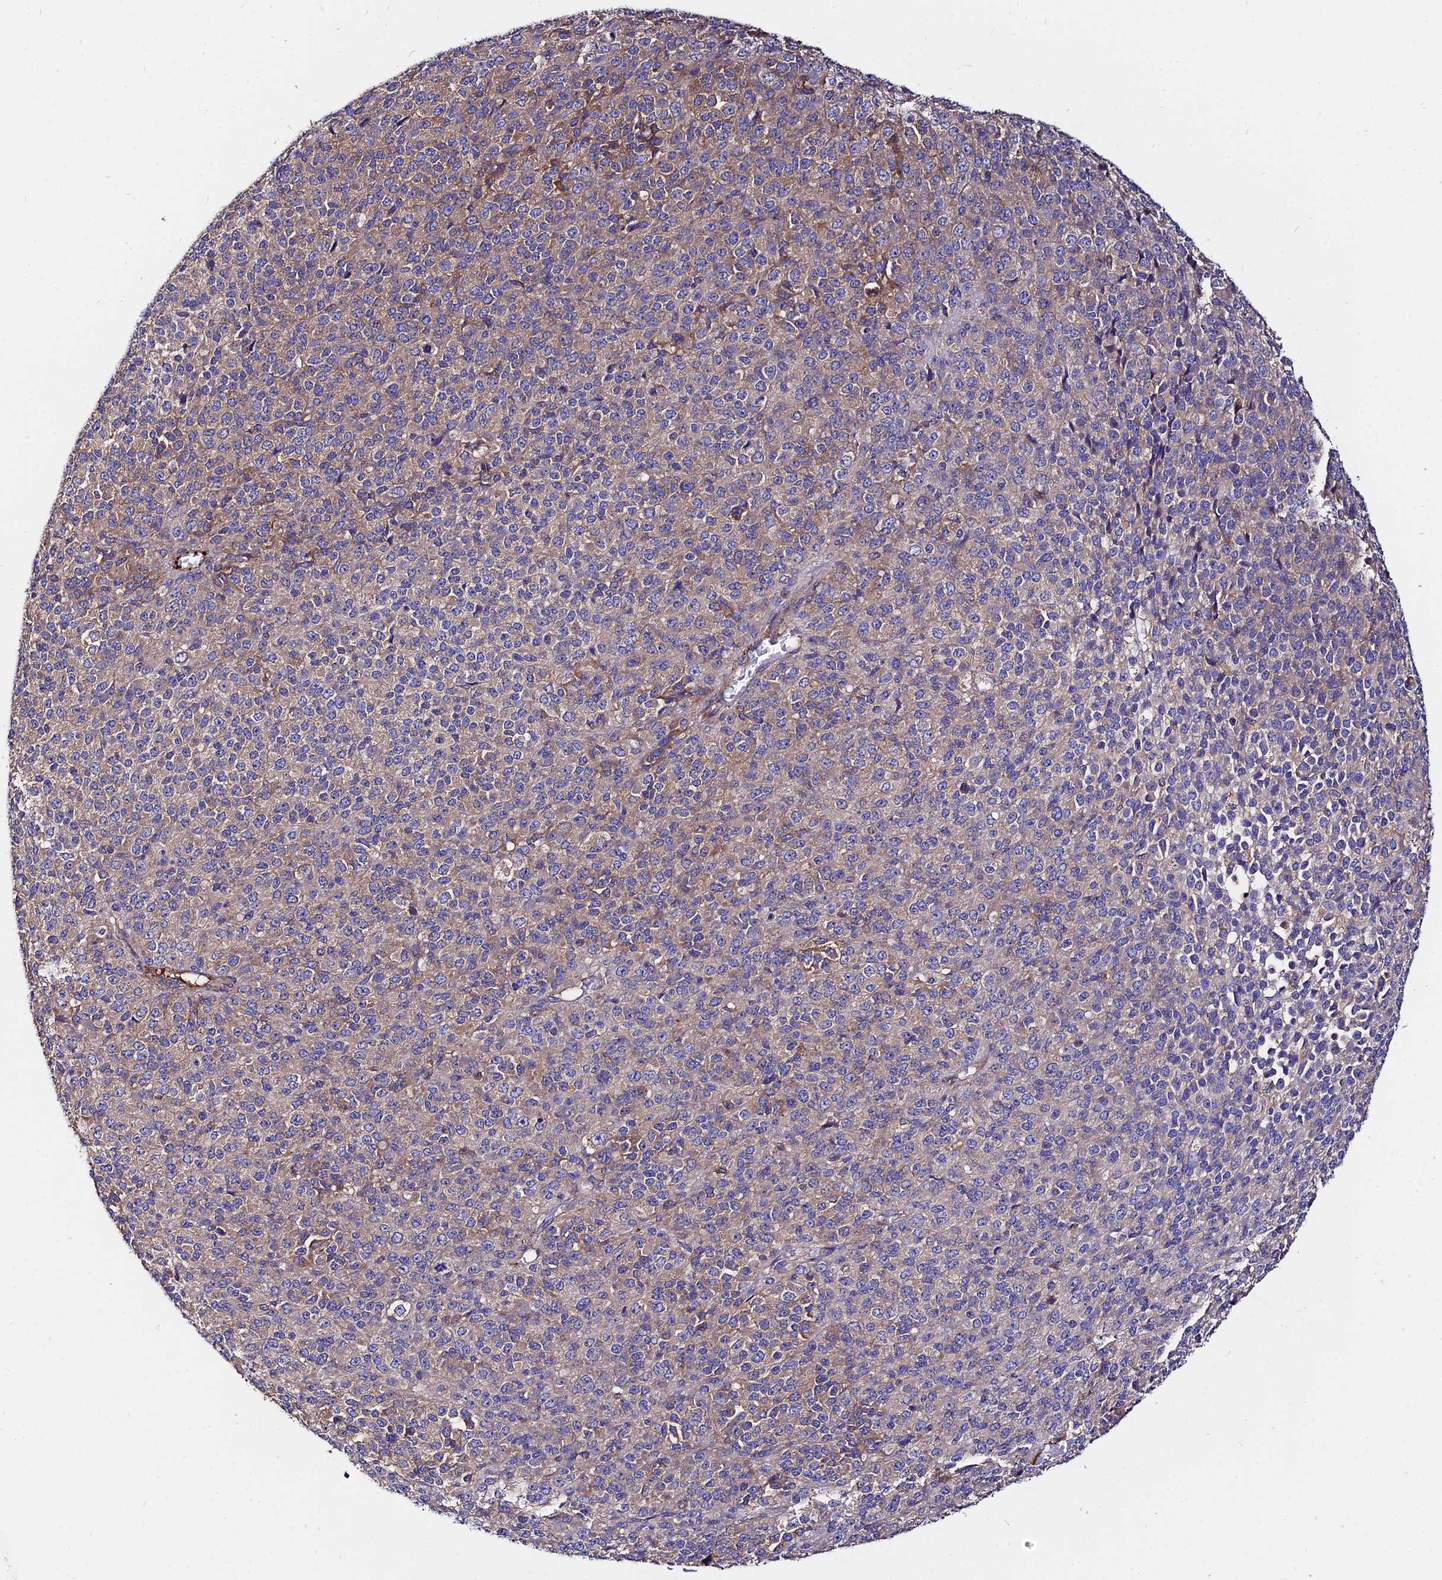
{"staining": {"intensity": "weak", "quantity": "25%-75%", "location": "cytoplasmic/membranous"}, "tissue": "melanoma", "cell_type": "Tumor cells", "image_type": "cancer", "snomed": [{"axis": "morphology", "description": "Malignant melanoma, Metastatic site"}, {"axis": "topography", "description": "Brain"}], "caption": "Immunohistochemistry photomicrograph of neoplastic tissue: human melanoma stained using IHC shows low levels of weak protein expression localized specifically in the cytoplasmic/membranous of tumor cells, appearing as a cytoplasmic/membranous brown color.", "gene": "PYM1", "patient": {"sex": "female", "age": 56}}